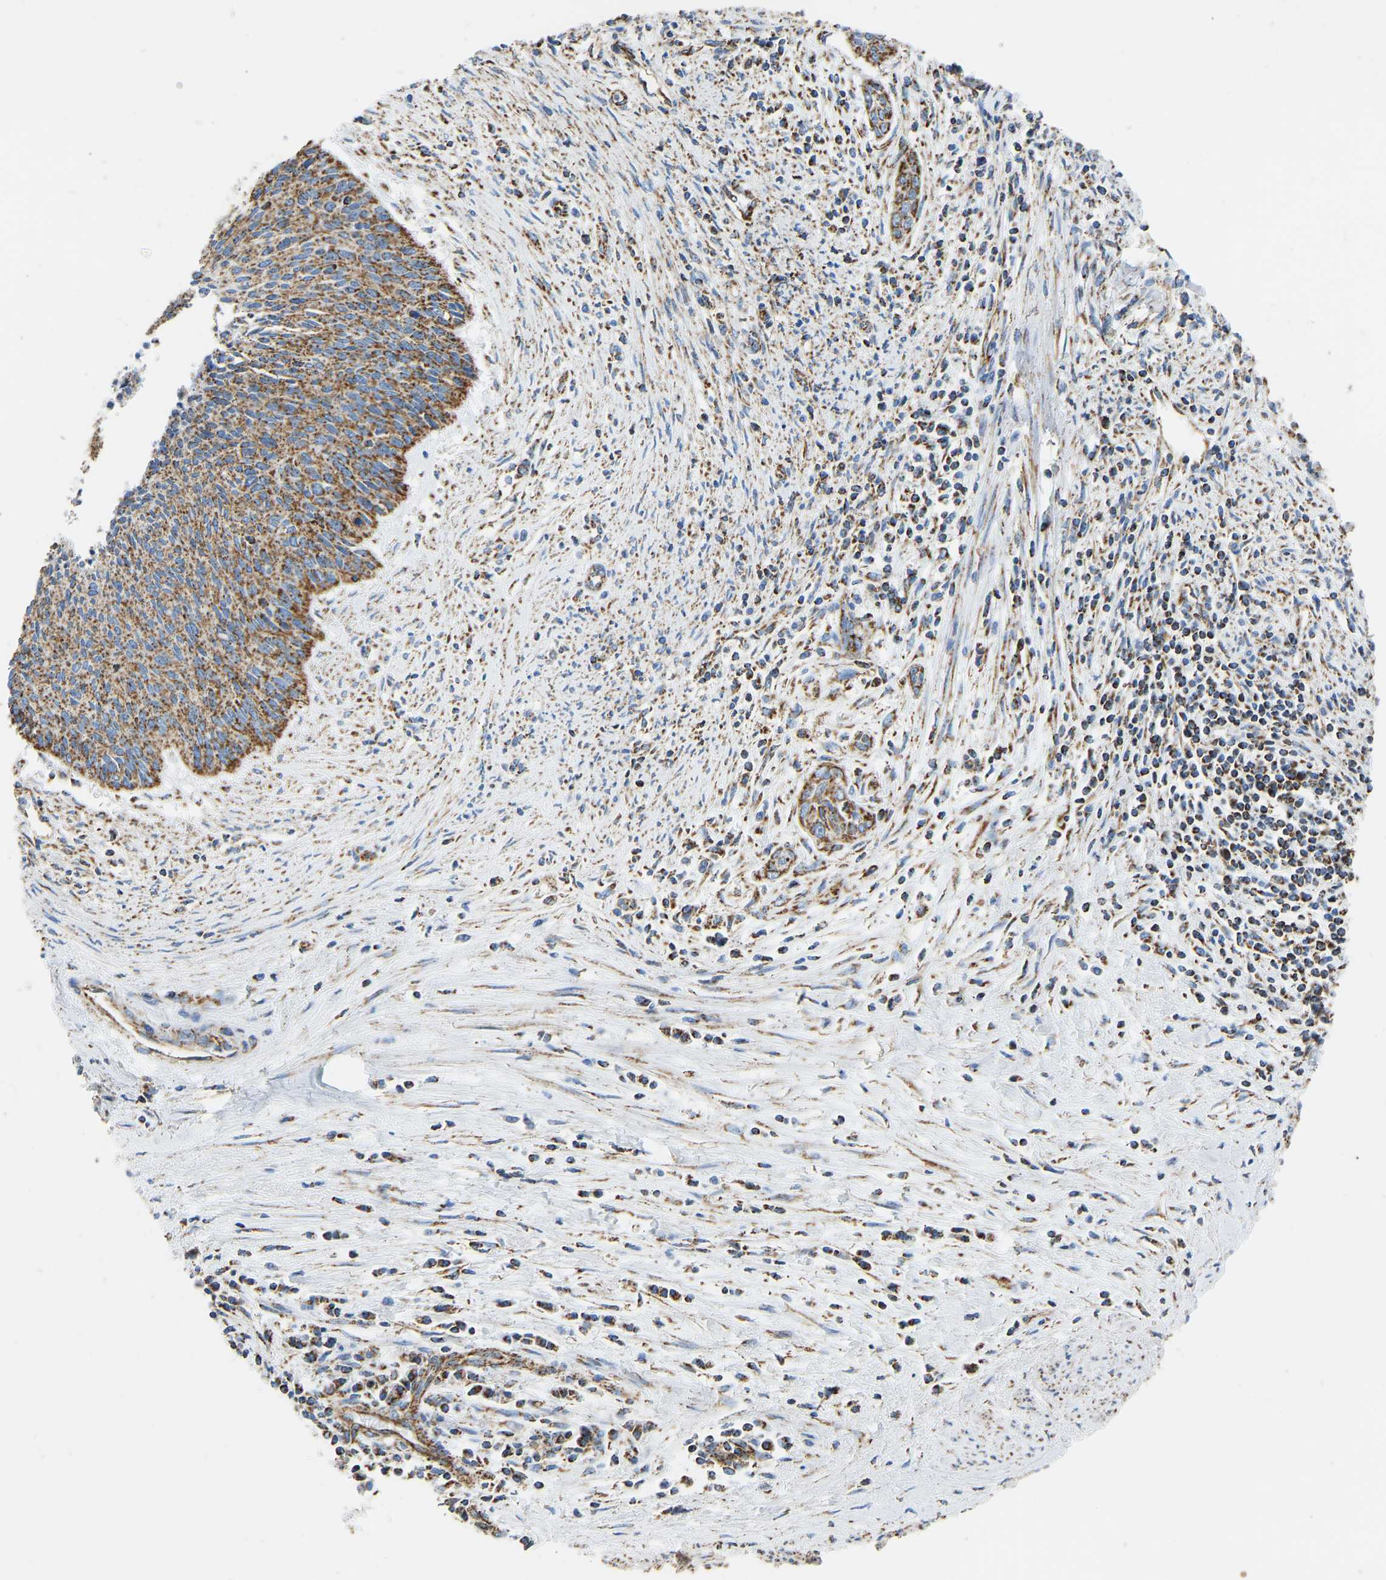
{"staining": {"intensity": "moderate", "quantity": ">75%", "location": "cytoplasmic/membranous"}, "tissue": "cervical cancer", "cell_type": "Tumor cells", "image_type": "cancer", "snomed": [{"axis": "morphology", "description": "Squamous cell carcinoma, NOS"}, {"axis": "topography", "description": "Cervix"}], "caption": "Human cervical cancer stained with a brown dye displays moderate cytoplasmic/membranous positive staining in approximately >75% of tumor cells.", "gene": "IRX6", "patient": {"sex": "female", "age": 55}}